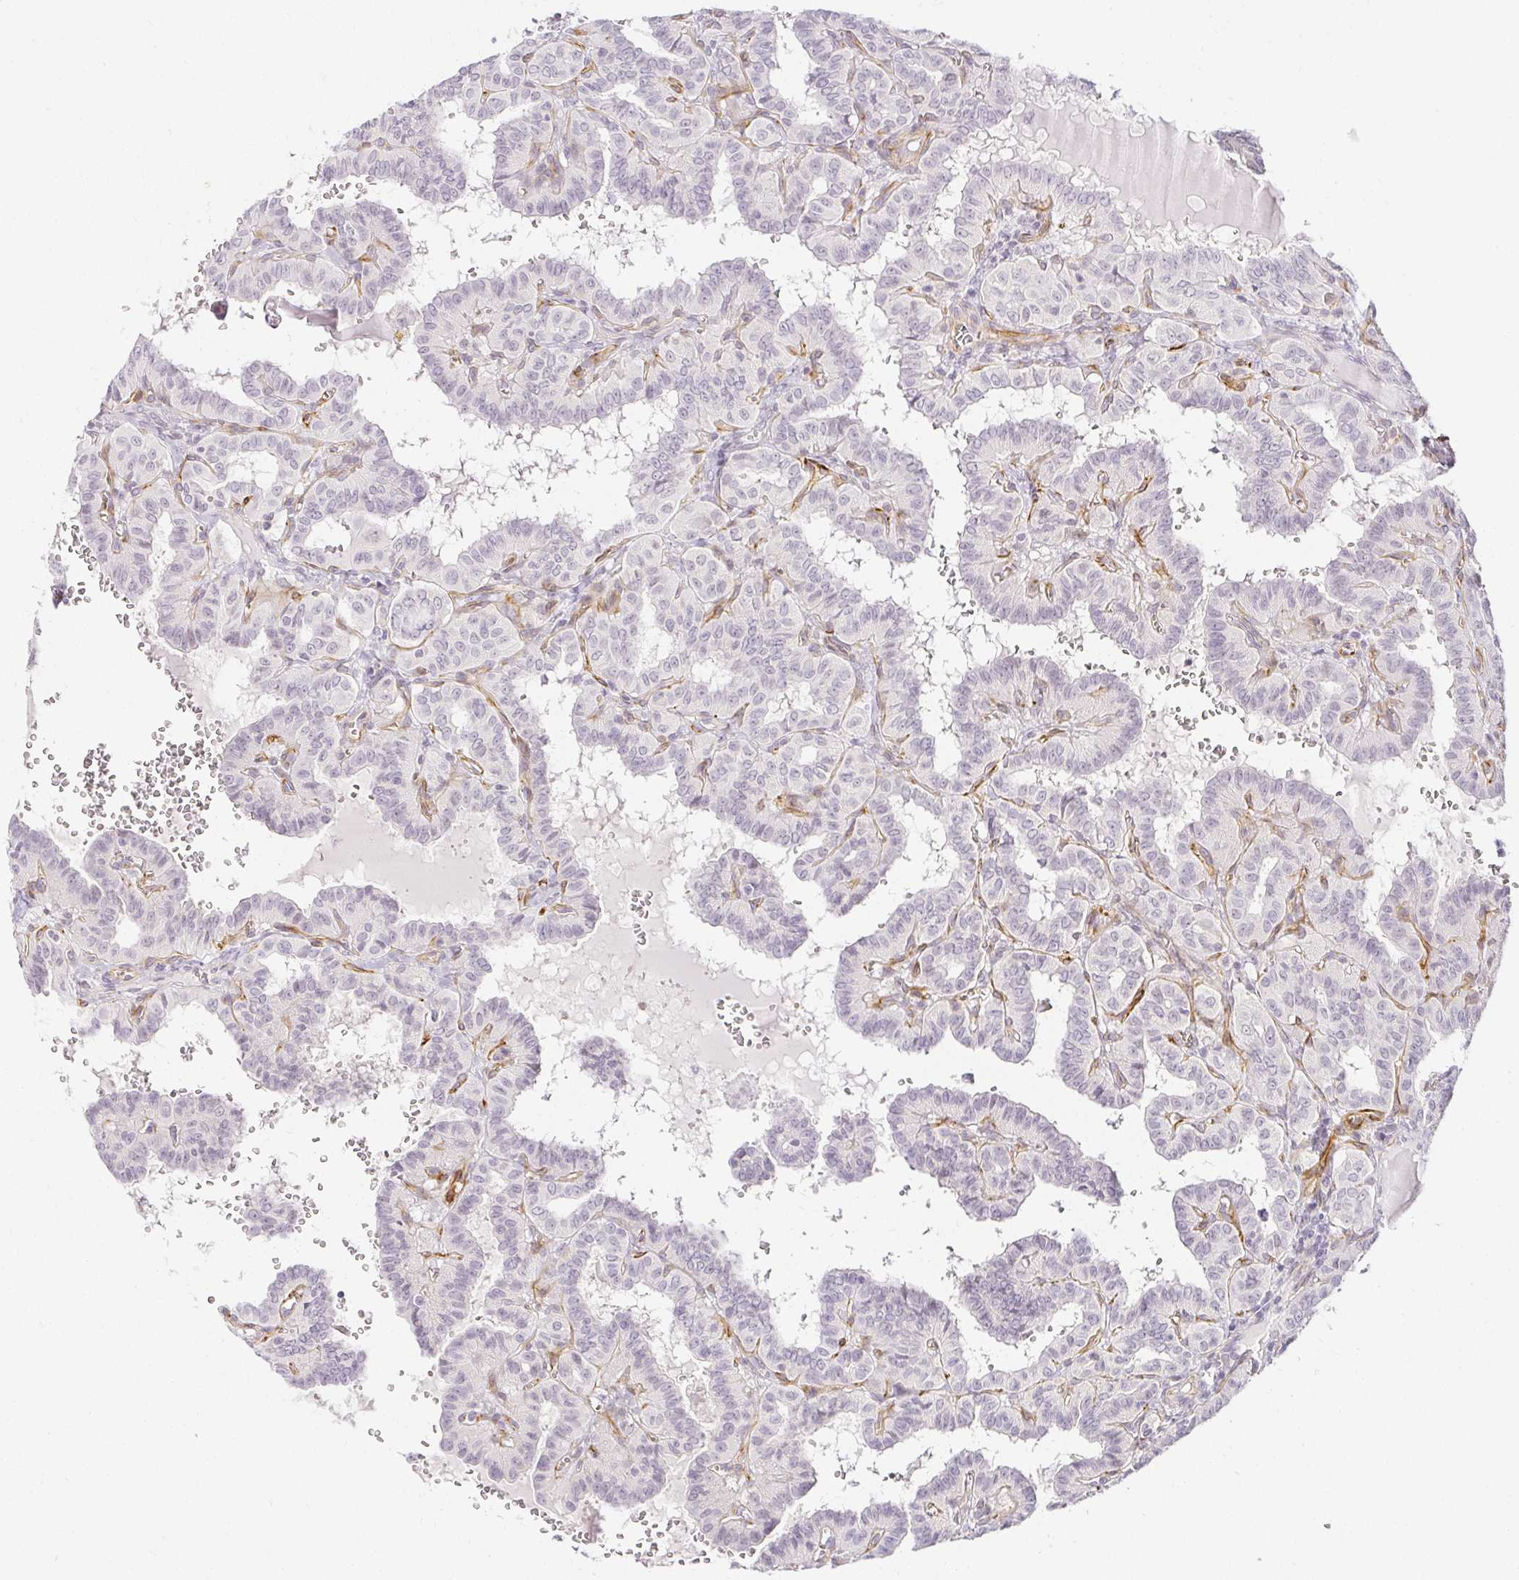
{"staining": {"intensity": "negative", "quantity": "none", "location": "none"}, "tissue": "thyroid cancer", "cell_type": "Tumor cells", "image_type": "cancer", "snomed": [{"axis": "morphology", "description": "Papillary adenocarcinoma, NOS"}, {"axis": "topography", "description": "Thyroid gland"}], "caption": "High magnification brightfield microscopy of thyroid cancer stained with DAB (brown) and counterstained with hematoxylin (blue): tumor cells show no significant staining.", "gene": "ACAN", "patient": {"sex": "female", "age": 21}}